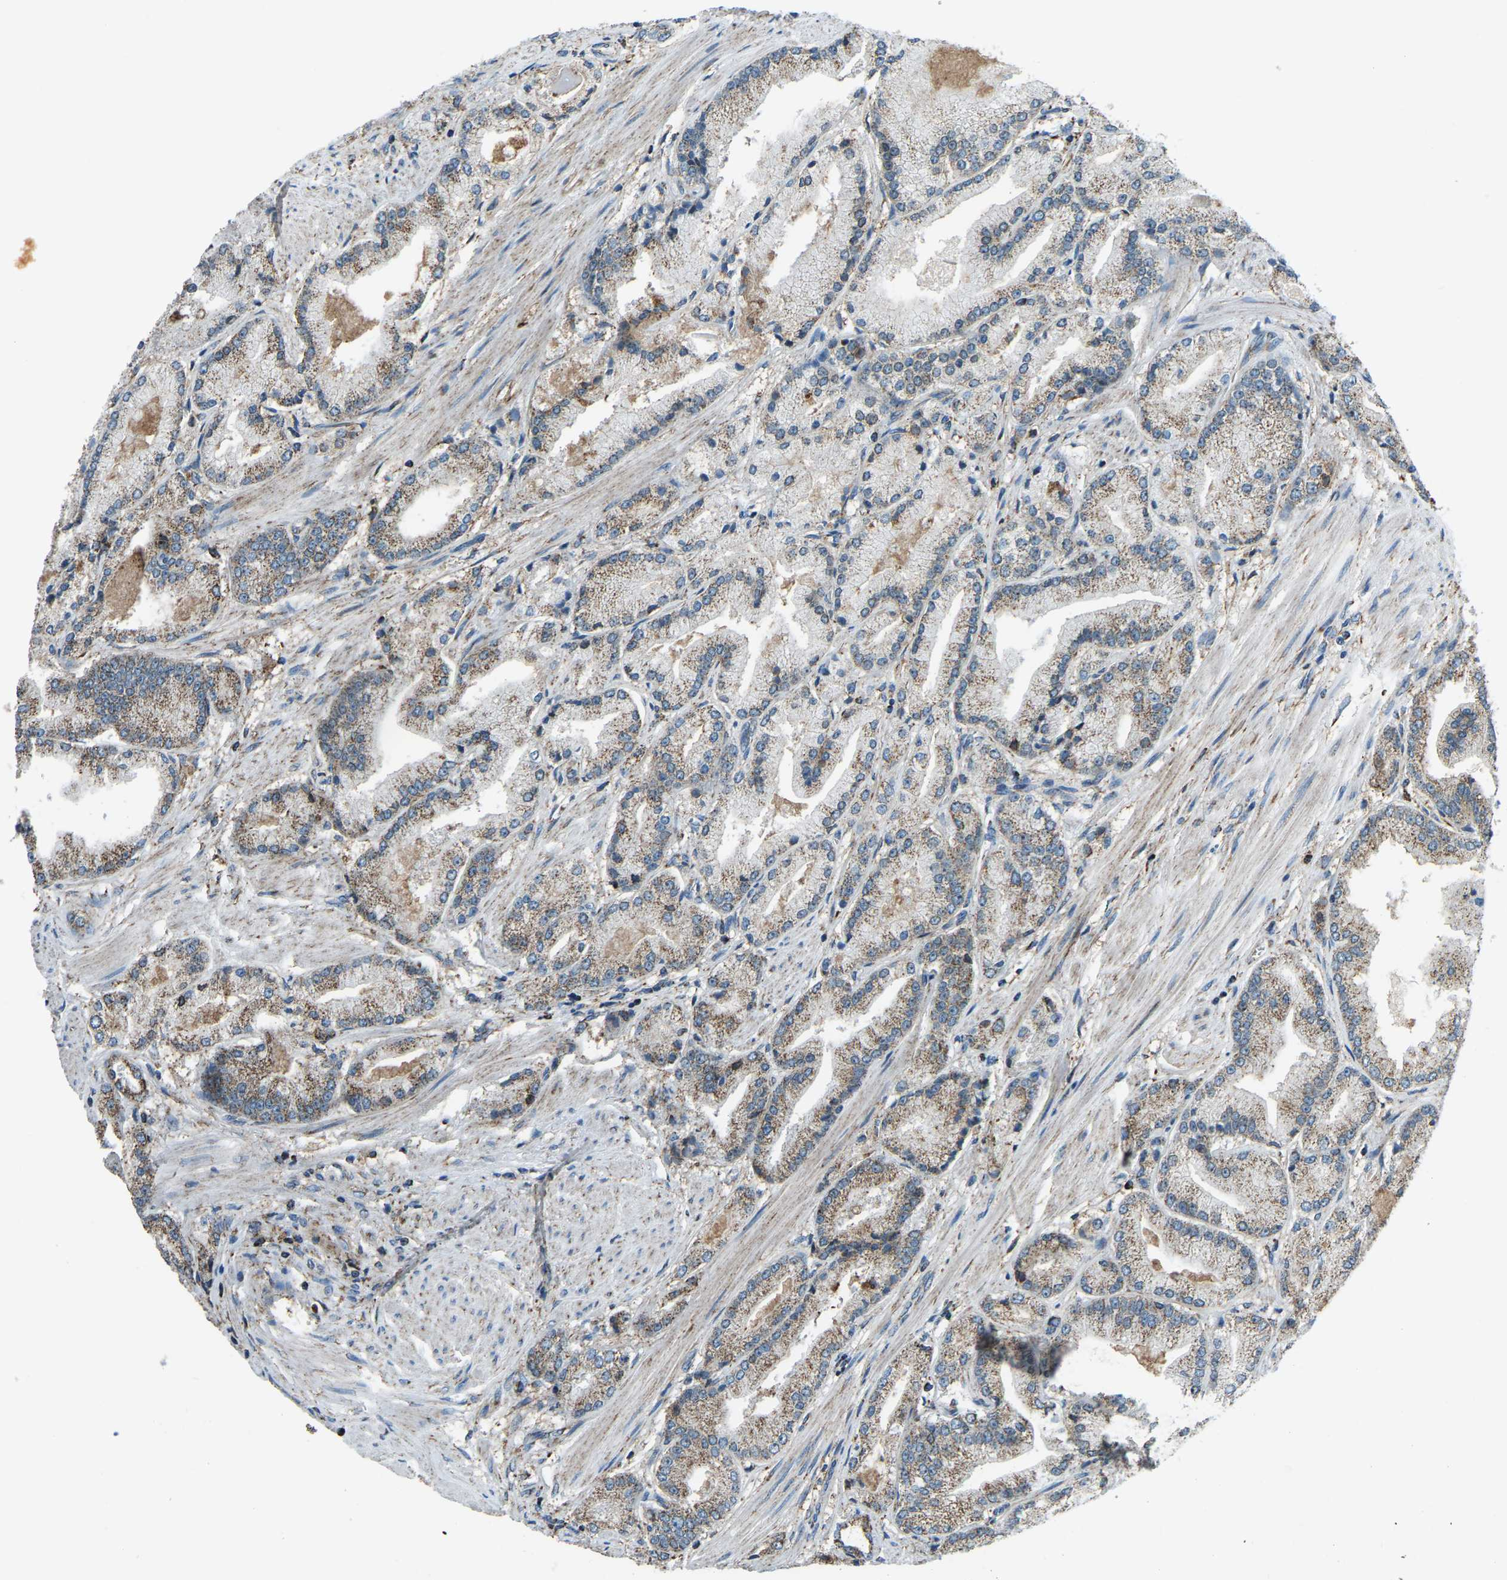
{"staining": {"intensity": "weak", "quantity": "25%-75%", "location": "cytoplasmic/membranous"}, "tissue": "prostate cancer", "cell_type": "Tumor cells", "image_type": "cancer", "snomed": [{"axis": "morphology", "description": "Adenocarcinoma, High grade"}, {"axis": "topography", "description": "Prostate"}], "caption": "An image showing weak cytoplasmic/membranous expression in about 25%-75% of tumor cells in prostate cancer (high-grade adenocarcinoma), as visualized by brown immunohistochemical staining.", "gene": "RBM33", "patient": {"sex": "male", "age": 50}}